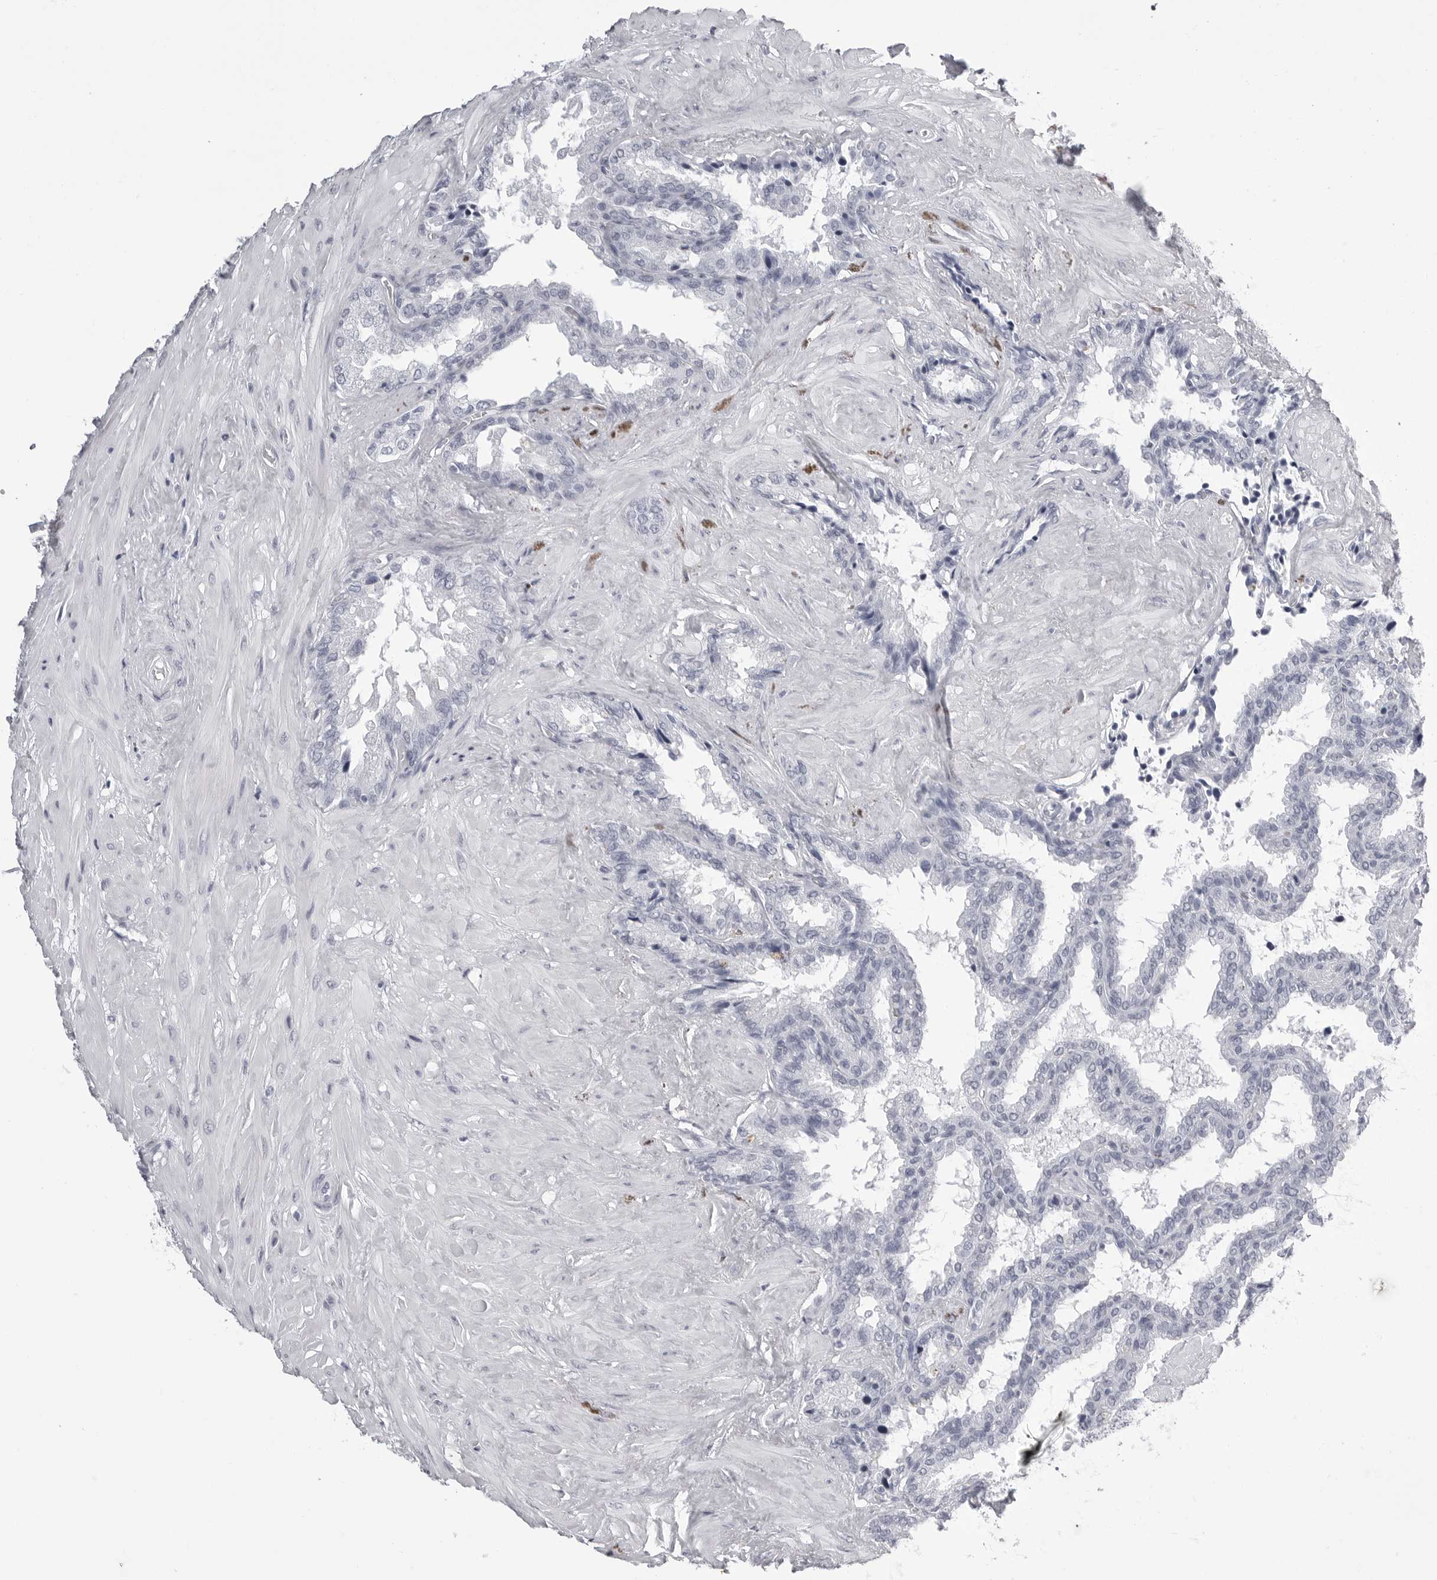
{"staining": {"intensity": "negative", "quantity": "none", "location": "none"}, "tissue": "seminal vesicle", "cell_type": "Glandular cells", "image_type": "normal", "snomed": [{"axis": "morphology", "description": "Normal tissue, NOS"}, {"axis": "topography", "description": "Seminal veicle"}], "caption": "Immunohistochemistry (IHC) image of unremarkable seminal vesicle stained for a protein (brown), which displays no staining in glandular cells.", "gene": "BPIFA1", "patient": {"sex": "male", "age": 46}}